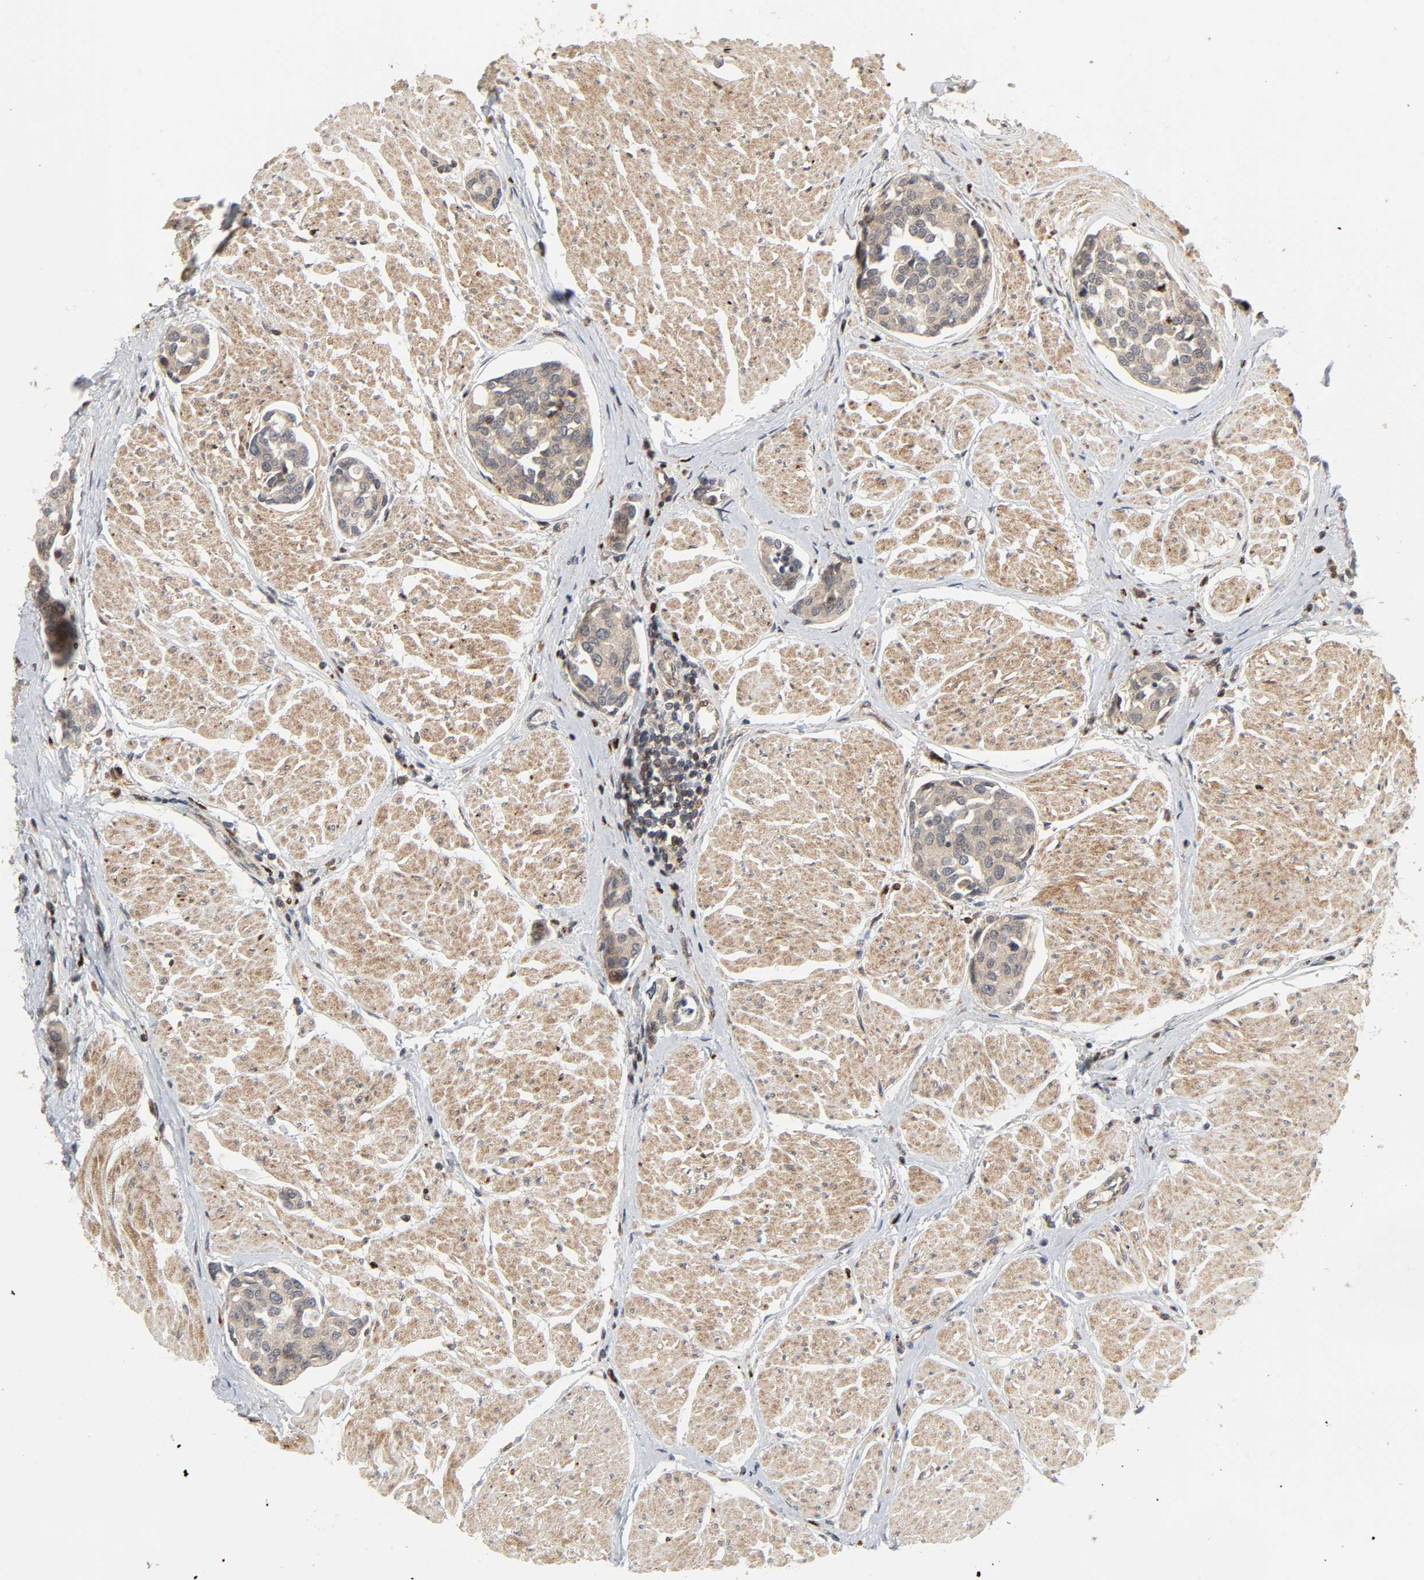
{"staining": {"intensity": "moderate", "quantity": ">75%", "location": "cytoplasmic/membranous"}, "tissue": "urothelial cancer", "cell_type": "Tumor cells", "image_type": "cancer", "snomed": [{"axis": "morphology", "description": "Urothelial carcinoma, High grade"}, {"axis": "topography", "description": "Urinary bladder"}], "caption": "Immunohistochemical staining of urothelial carcinoma (high-grade) demonstrates medium levels of moderate cytoplasmic/membranous protein expression in approximately >75% of tumor cells.", "gene": "CHUK", "patient": {"sex": "male", "age": 78}}